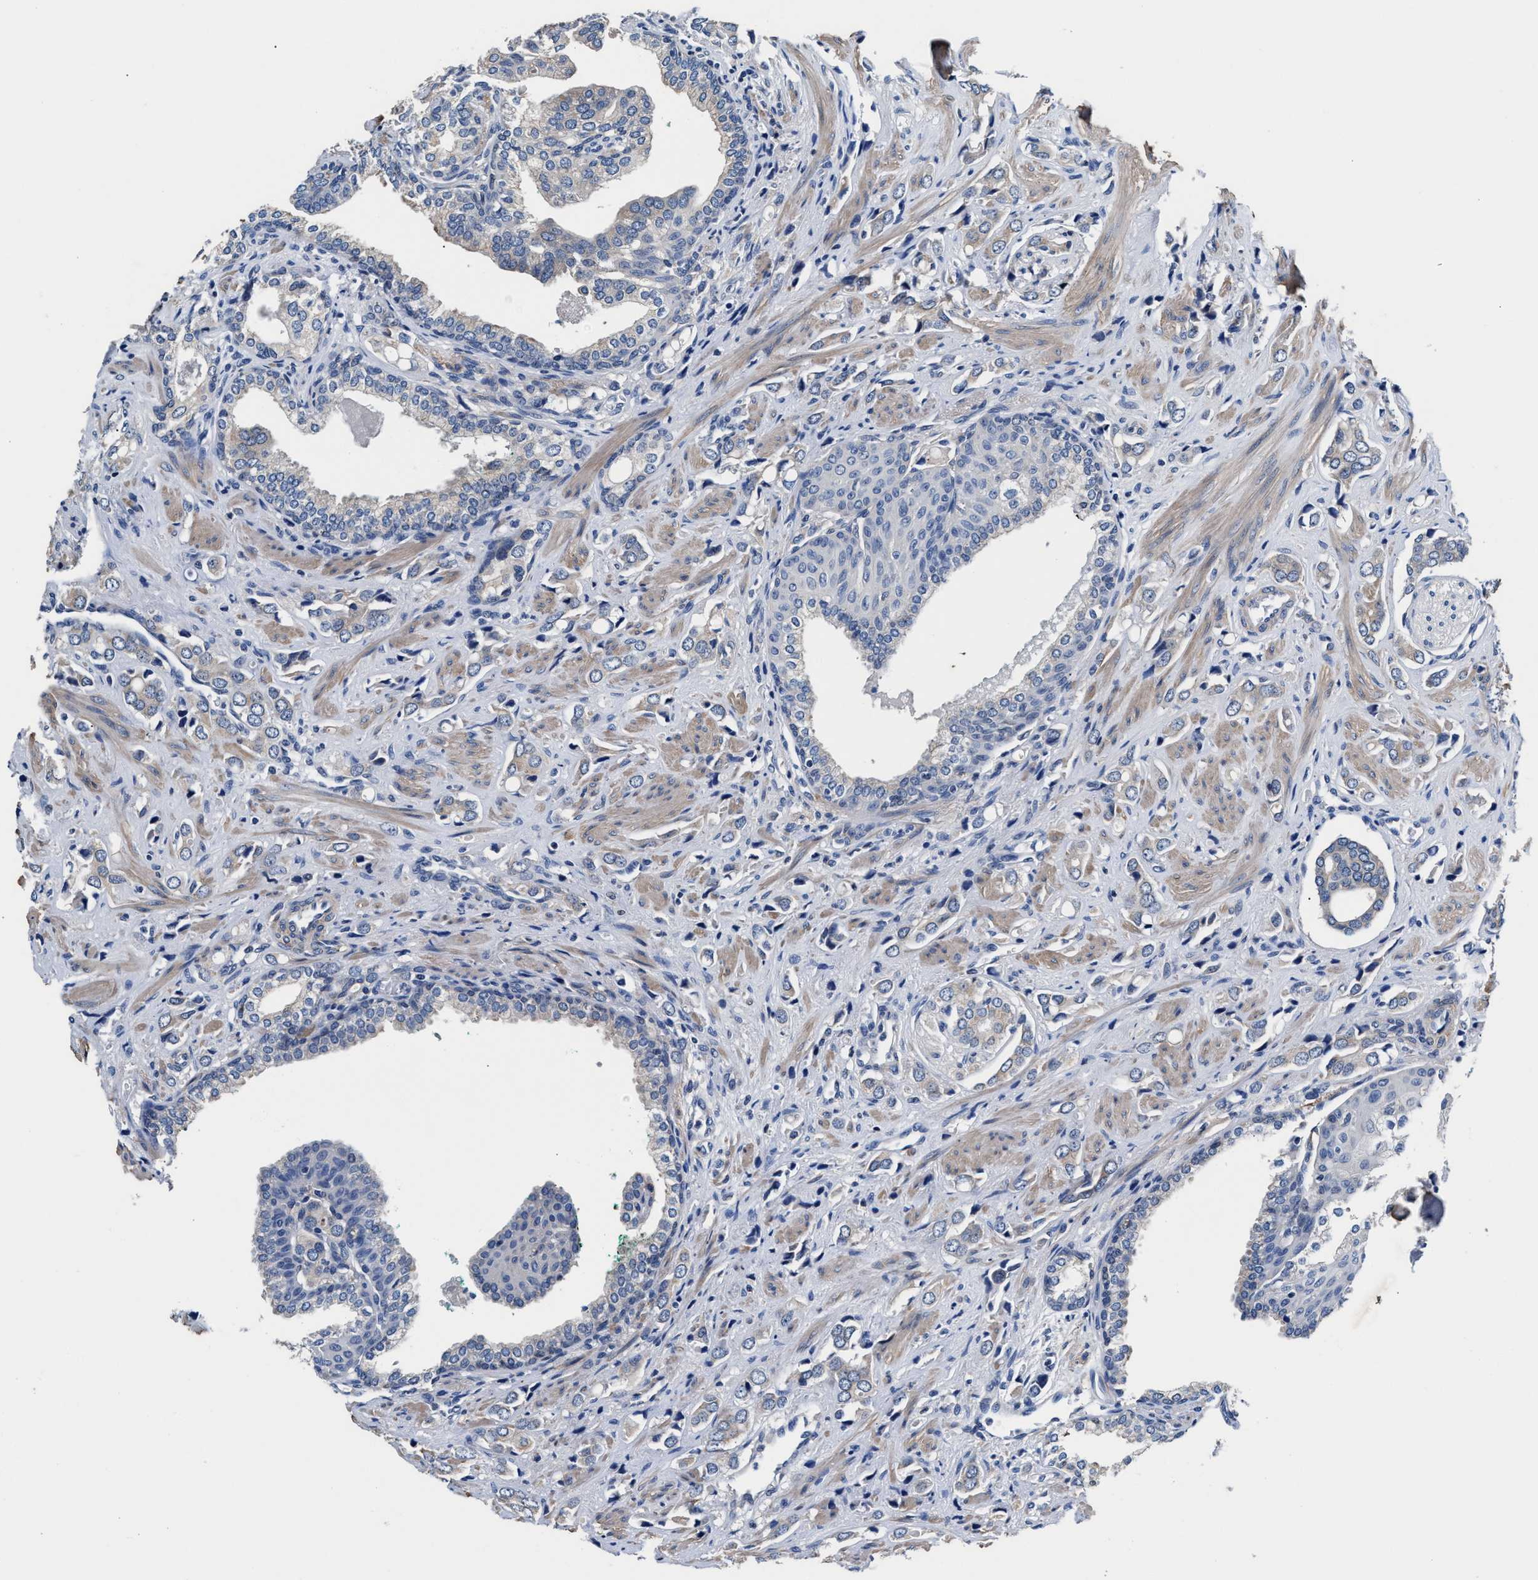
{"staining": {"intensity": "negative", "quantity": "none", "location": "none"}, "tissue": "prostate cancer", "cell_type": "Tumor cells", "image_type": "cancer", "snomed": [{"axis": "morphology", "description": "Adenocarcinoma, High grade"}, {"axis": "topography", "description": "Prostate"}], "caption": "There is no significant positivity in tumor cells of prostate adenocarcinoma (high-grade).", "gene": "MYH3", "patient": {"sex": "male", "age": 52}}